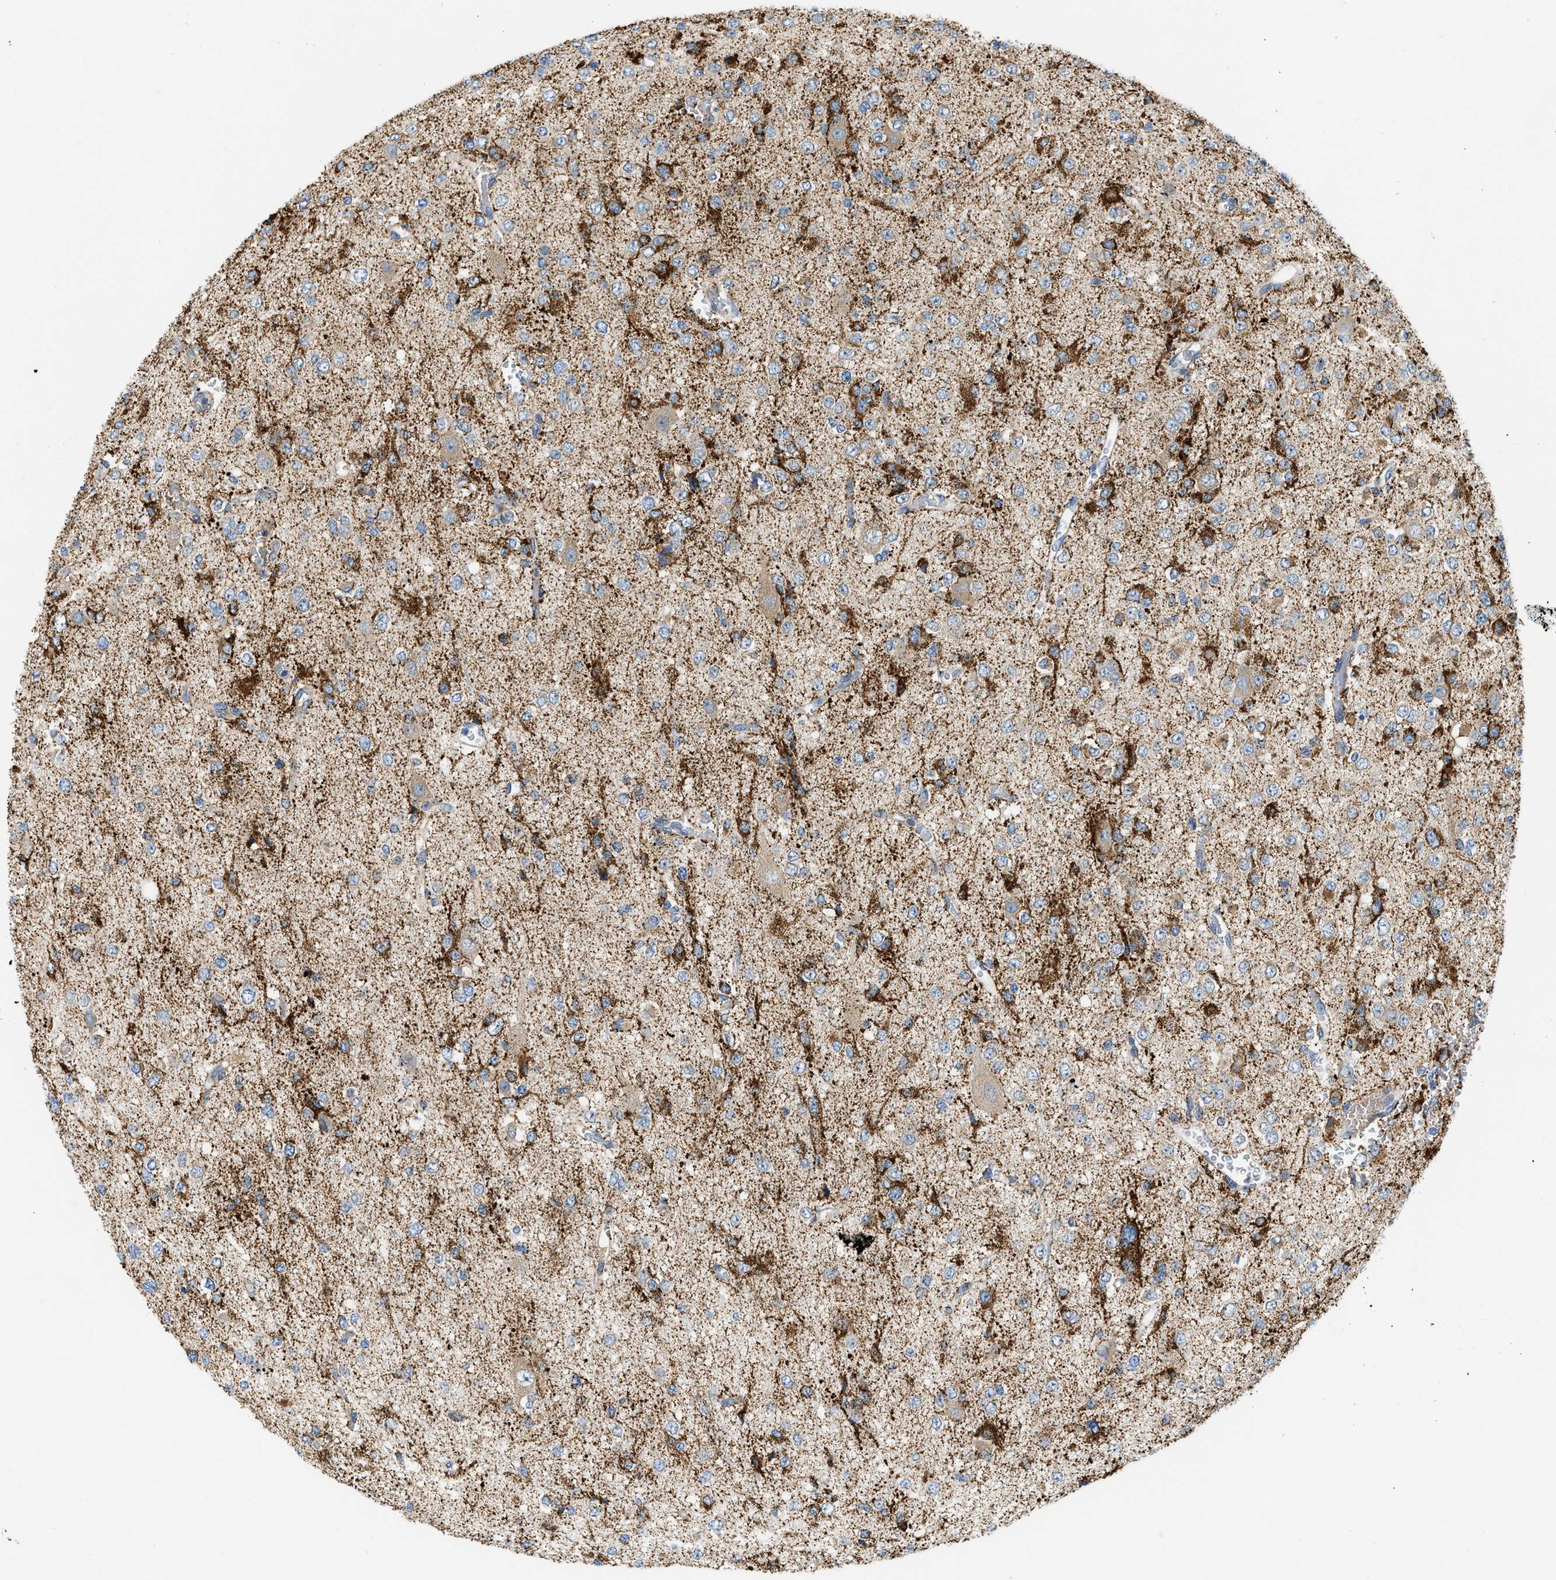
{"staining": {"intensity": "strong", "quantity": "25%-75%", "location": "cytoplasmic/membranous"}, "tissue": "glioma", "cell_type": "Tumor cells", "image_type": "cancer", "snomed": [{"axis": "morphology", "description": "Glioma, malignant, Low grade"}, {"axis": "topography", "description": "Brain"}], "caption": "Protein staining by immunohistochemistry (IHC) shows strong cytoplasmic/membranous expression in about 25%-75% of tumor cells in low-grade glioma (malignant). (DAB (3,3'-diaminobenzidine) IHC with brightfield microscopy, high magnification).", "gene": "CAMKK2", "patient": {"sex": "male", "age": 38}}